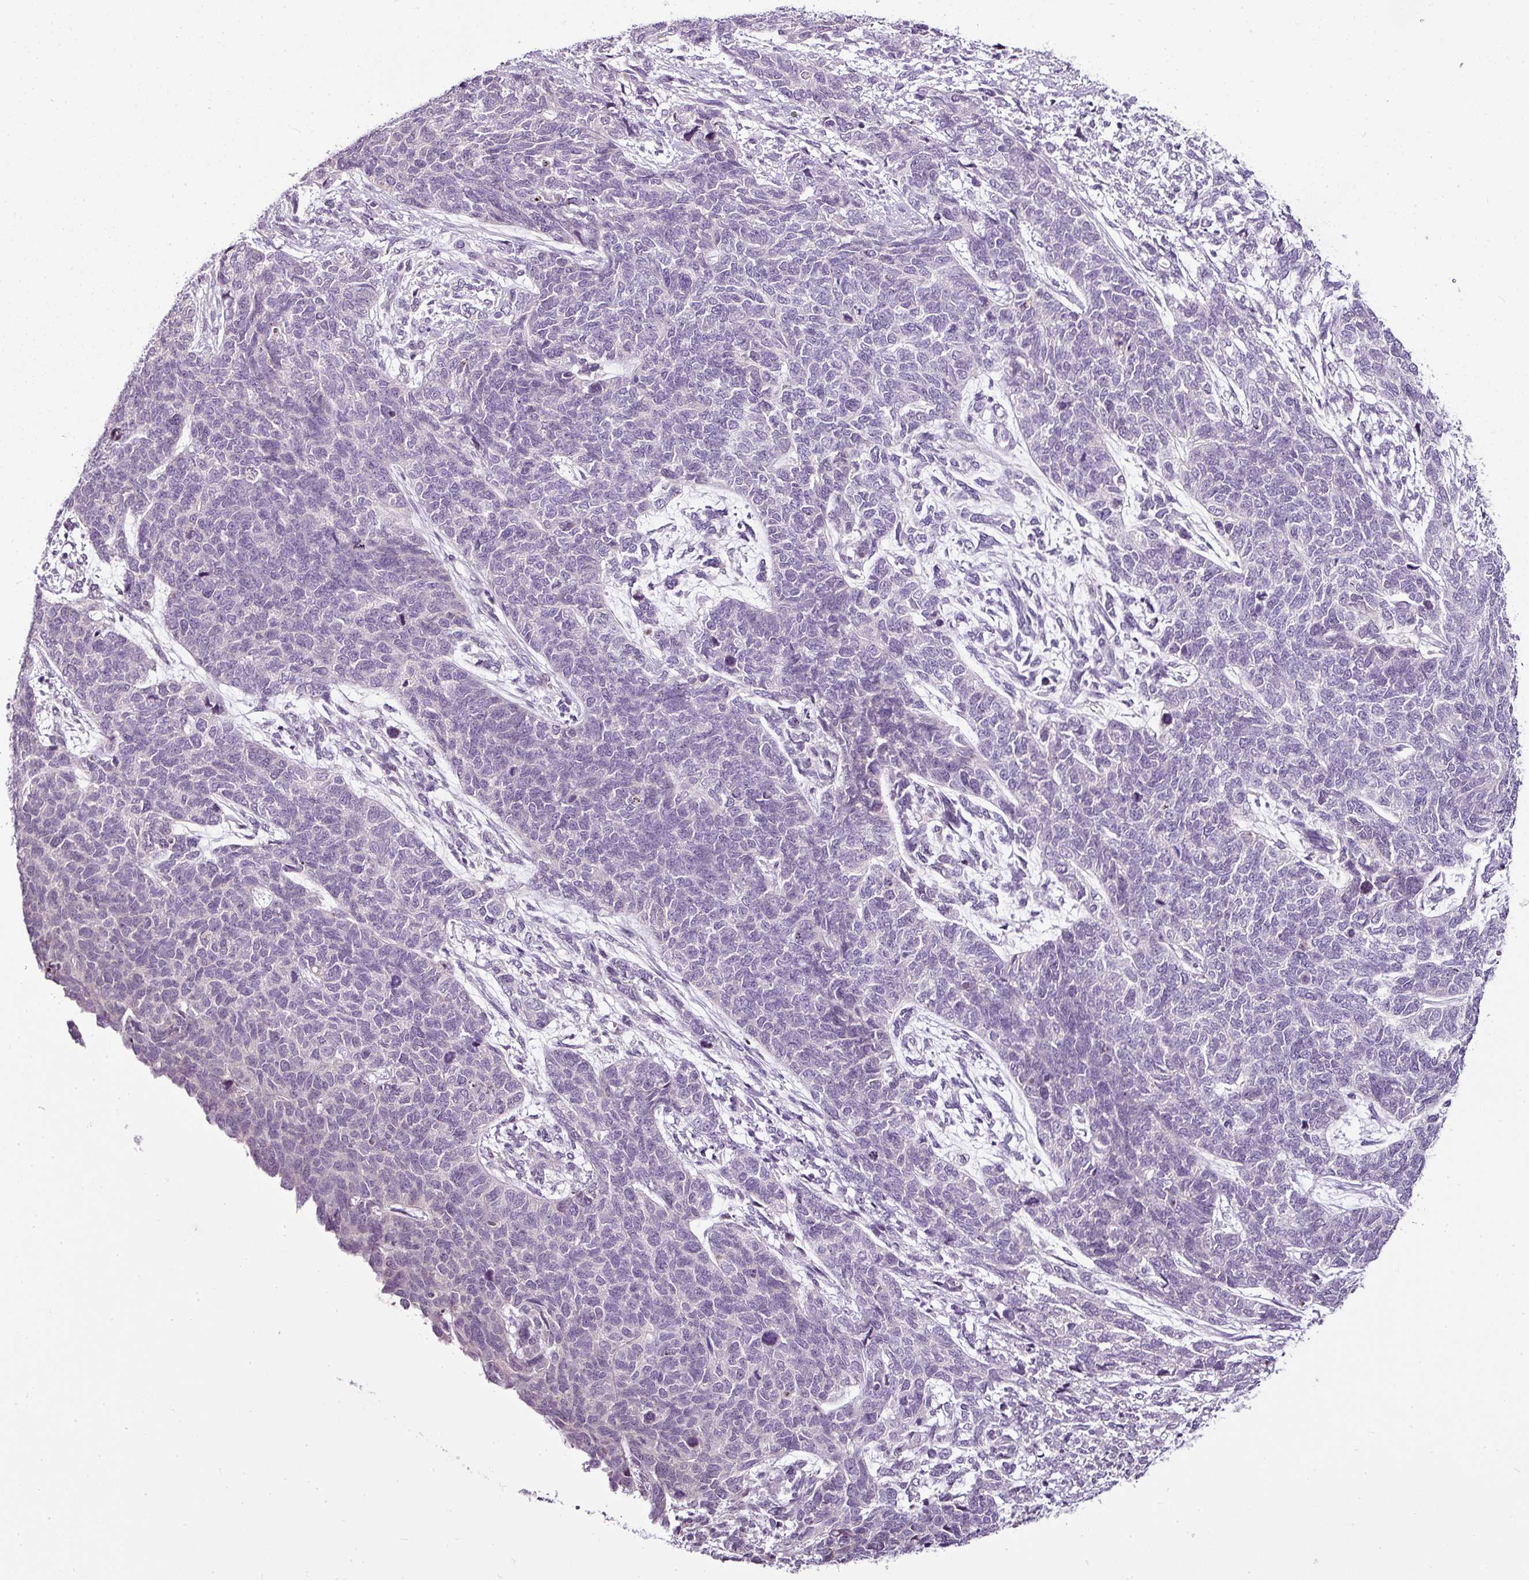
{"staining": {"intensity": "negative", "quantity": "none", "location": "none"}, "tissue": "cervical cancer", "cell_type": "Tumor cells", "image_type": "cancer", "snomed": [{"axis": "morphology", "description": "Squamous cell carcinoma, NOS"}, {"axis": "topography", "description": "Cervix"}], "caption": "This is an IHC image of human cervical cancer. There is no expression in tumor cells.", "gene": "TEX30", "patient": {"sex": "female", "age": 63}}